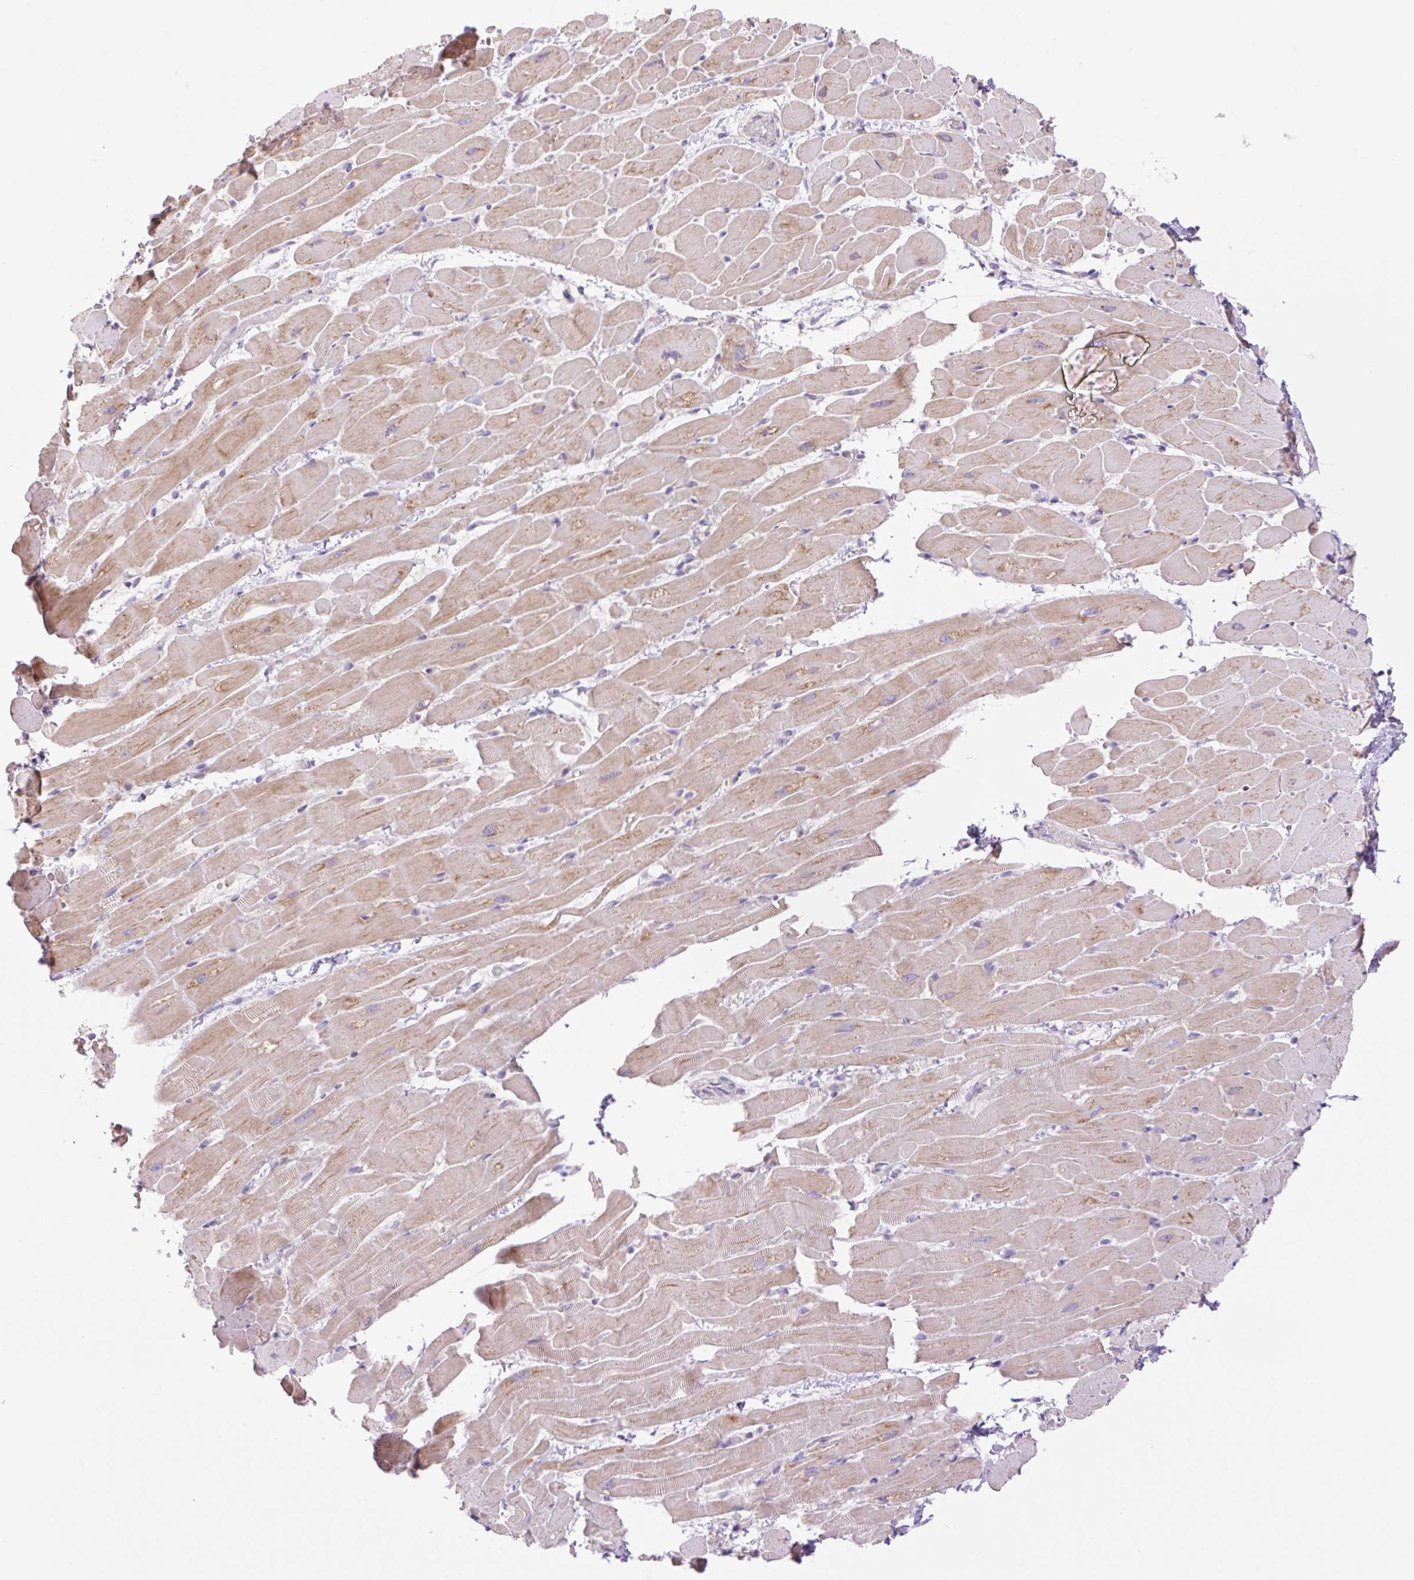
{"staining": {"intensity": "weak", "quantity": "25%-75%", "location": "cytoplasmic/membranous"}, "tissue": "heart muscle", "cell_type": "Cardiomyocytes", "image_type": "normal", "snomed": [{"axis": "morphology", "description": "Normal tissue, NOS"}, {"axis": "topography", "description": "Heart"}], "caption": "Heart muscle stained with DAB (3,3'-diaminobenzidine) IHC shows low levels of weak cytoplasmic/membranous expression in about 25%-75% of cardiomyocytes.", "gene": "GRID2", "patient": {"sex": "male", "age": 37}}